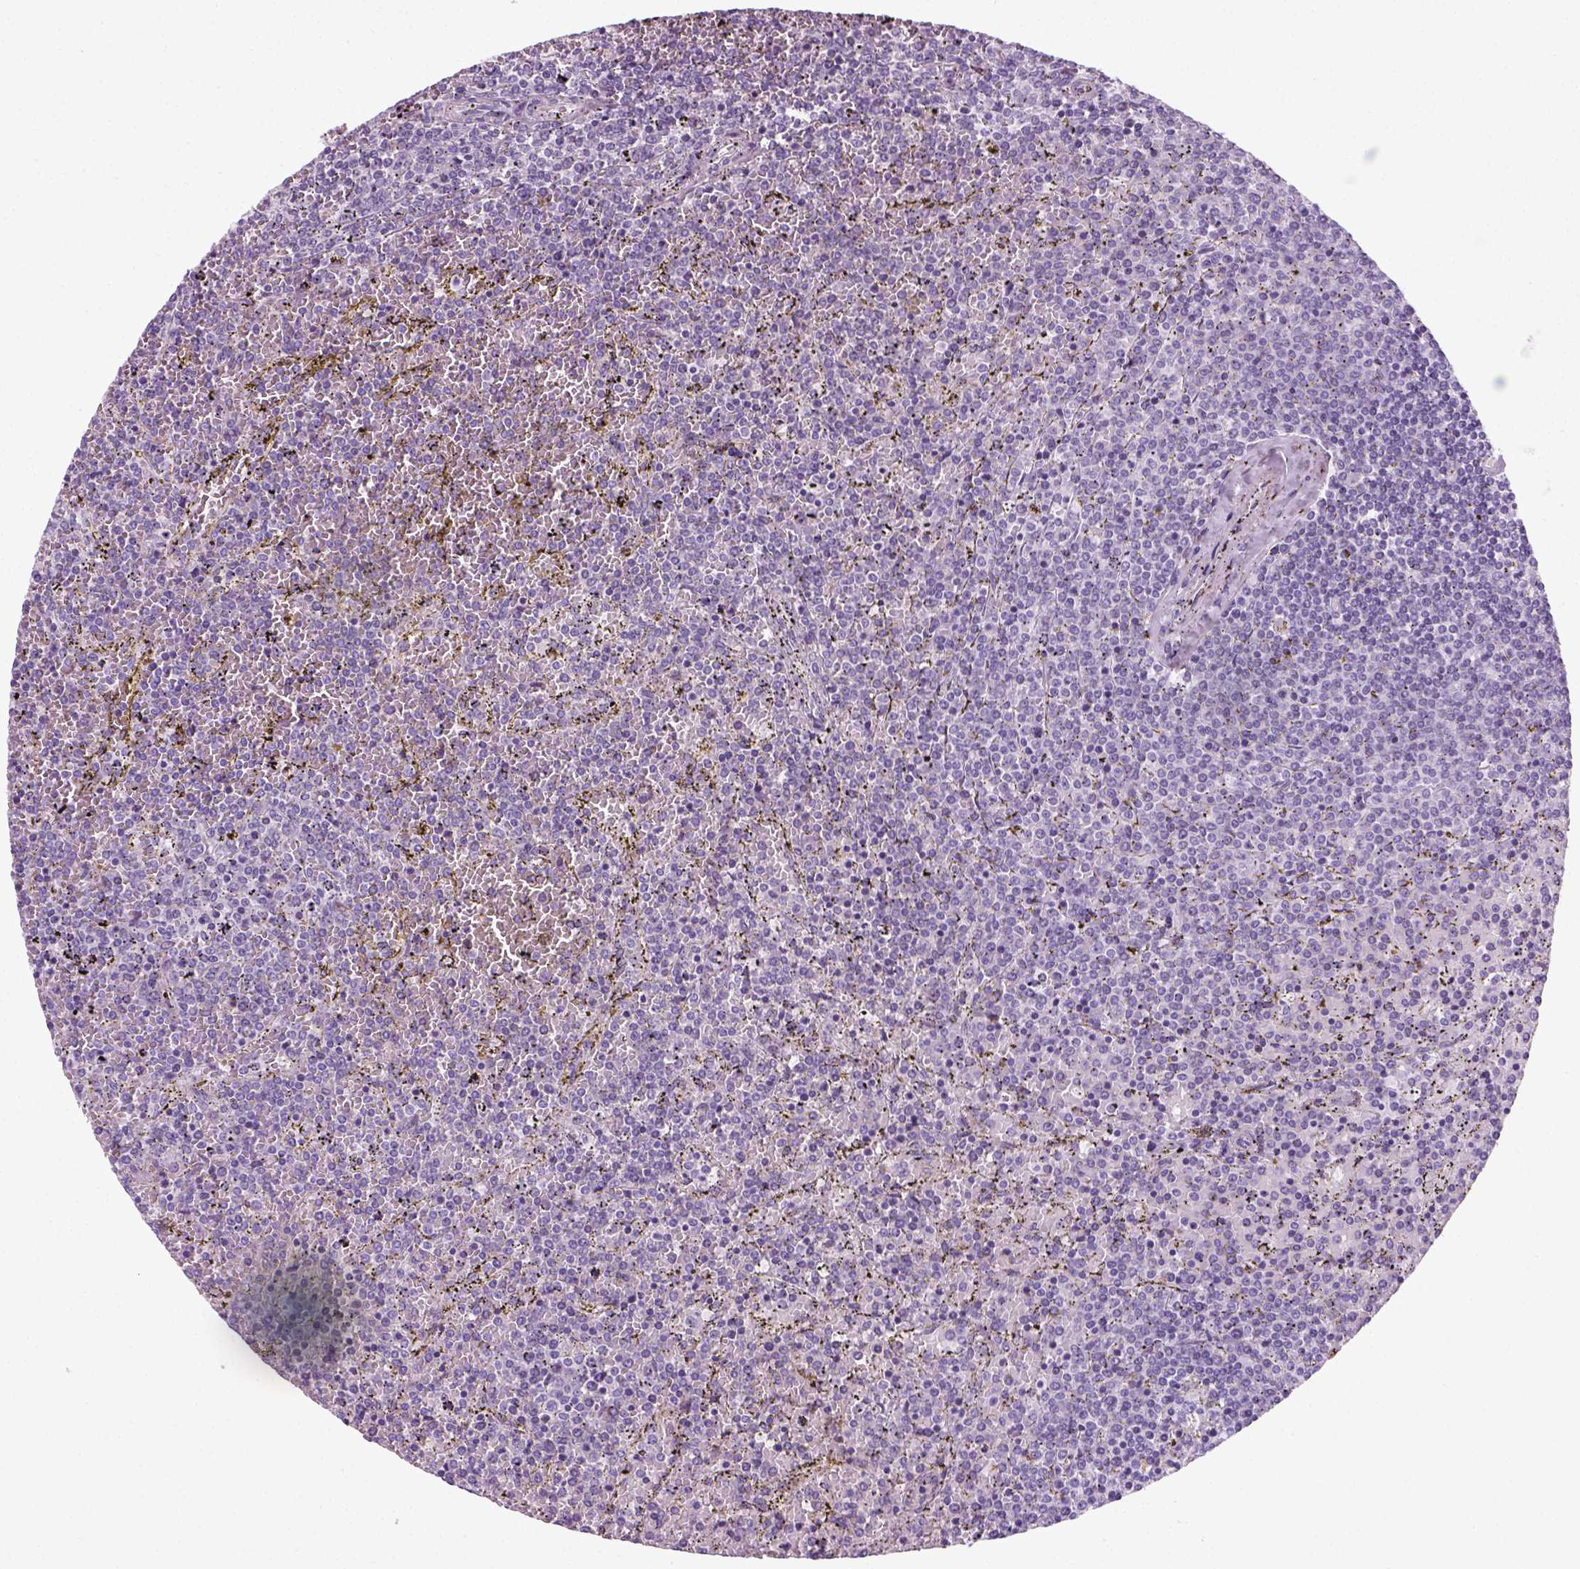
{"staining": {"intensity": "negative", "quantity": "none", "location": "none"}, "tissue": "lymphoma", "cell_type": "Tumor cells", "image_type": "cancer", "snomed": [{"axis": "morphology", "description": "Malignant lymphoma, non-Hodgkin's type, Low grade"}, {"axis": "topography", "description": "Spleen"}], "caption": "Tumor cells show no significant positivity in lymphoma.", "gene": "SLC12A5", "patient": {"sex": "female", "age": 77}}